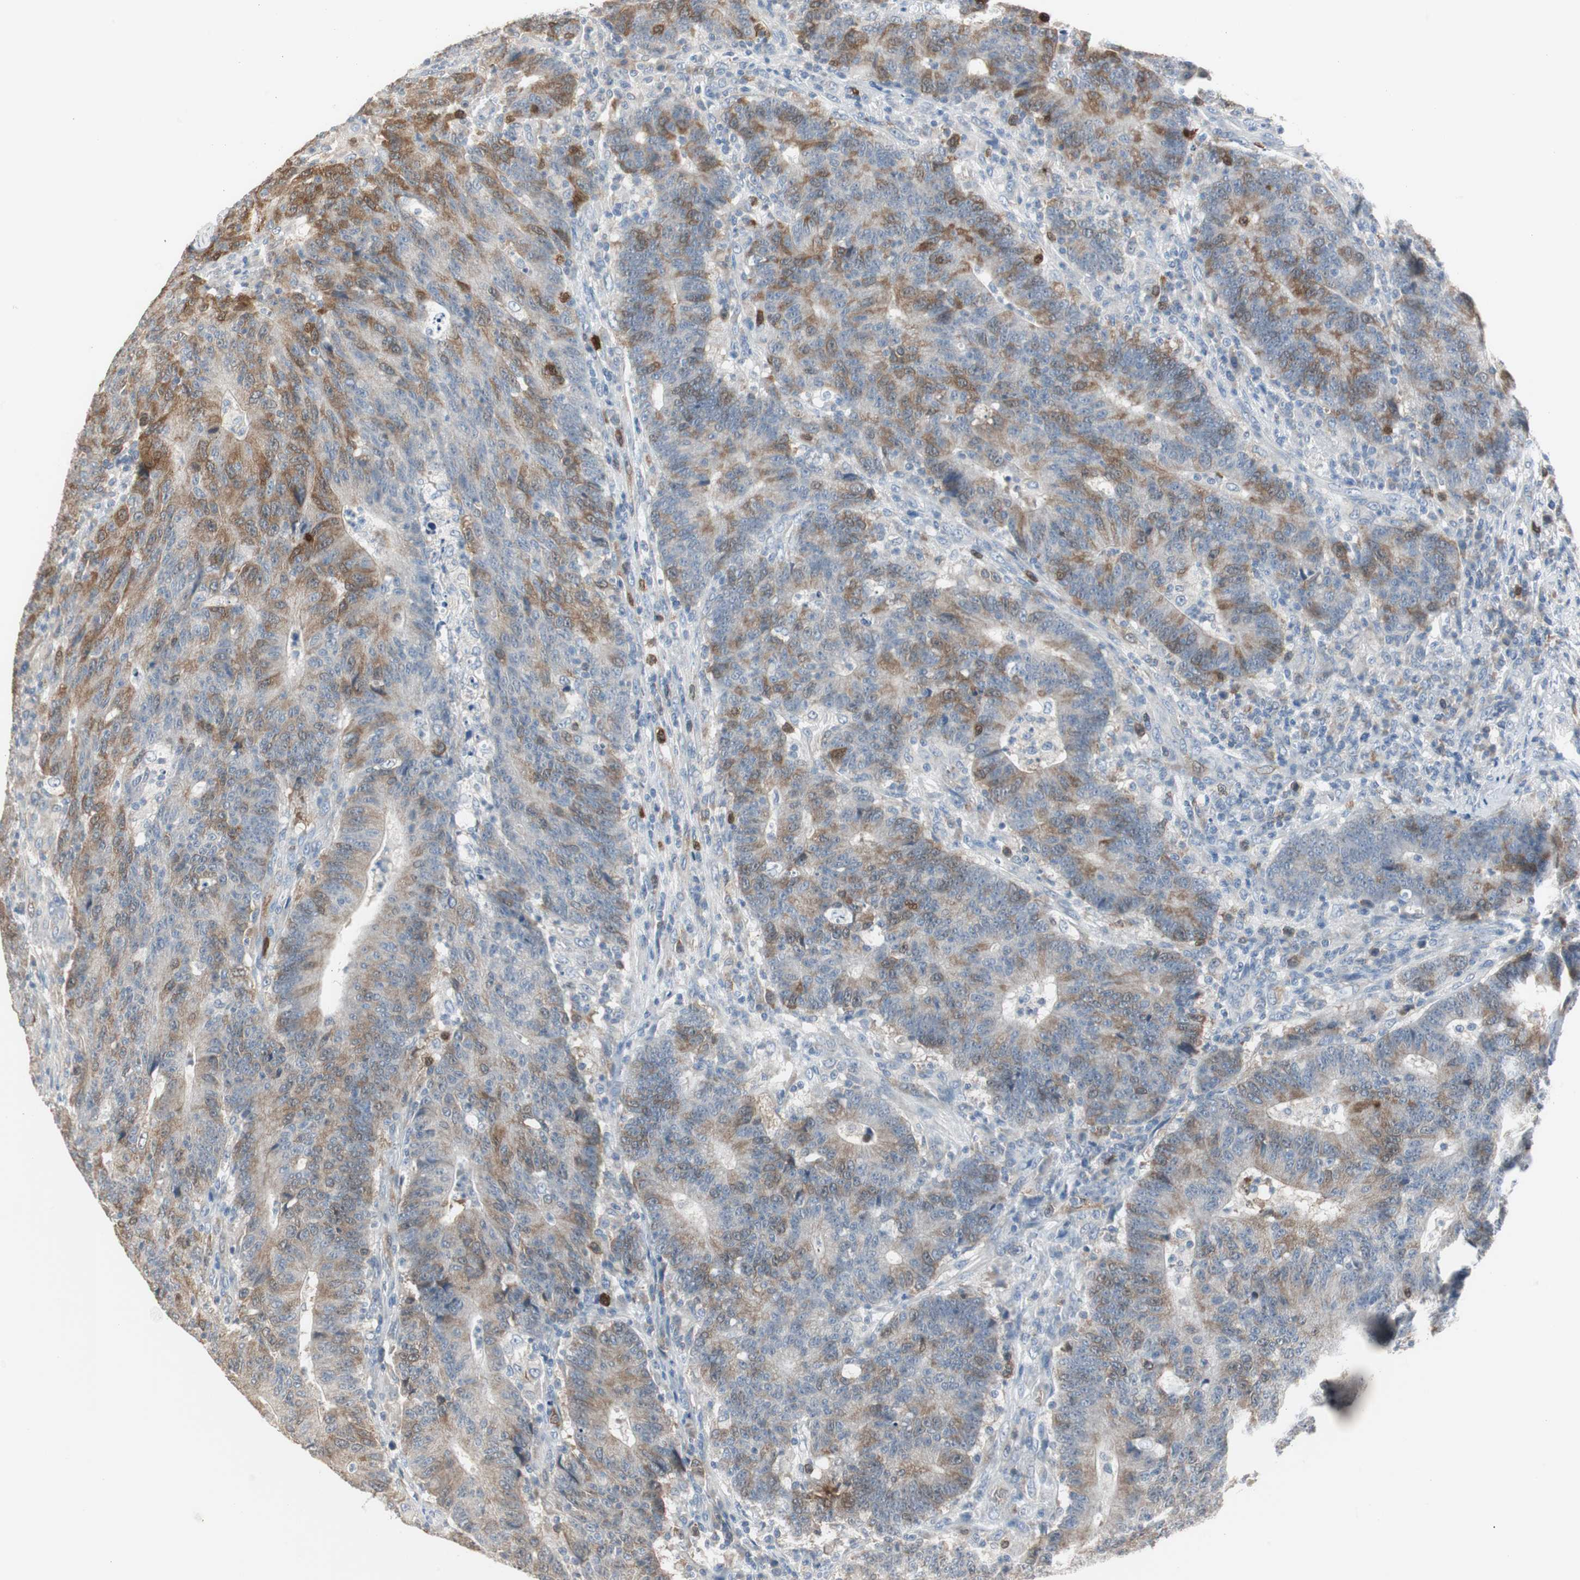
{"staining": {"intensity": "moderate", "quantity": "25%-75%", "location": "cytoplasmic/membranous"}, "tissue": "colorectal cancer", "cell_type": "Tumor cells", "image_type": "cancer", "snomed": [{"axis": "morphology", "description": "Normal tissue, NOS"}, {"axis": "morphology", "description": "Adenocarcinoma, NOS"}, {"axis": "topography", "description": "Colon"}], "caption": "A brown stain highlights moderate cytoplasmic/membranous expression of a protein in colorectal cancer tumor cells.", "gene": "TK1", "patient": {"sex": "female", "age": 75}}